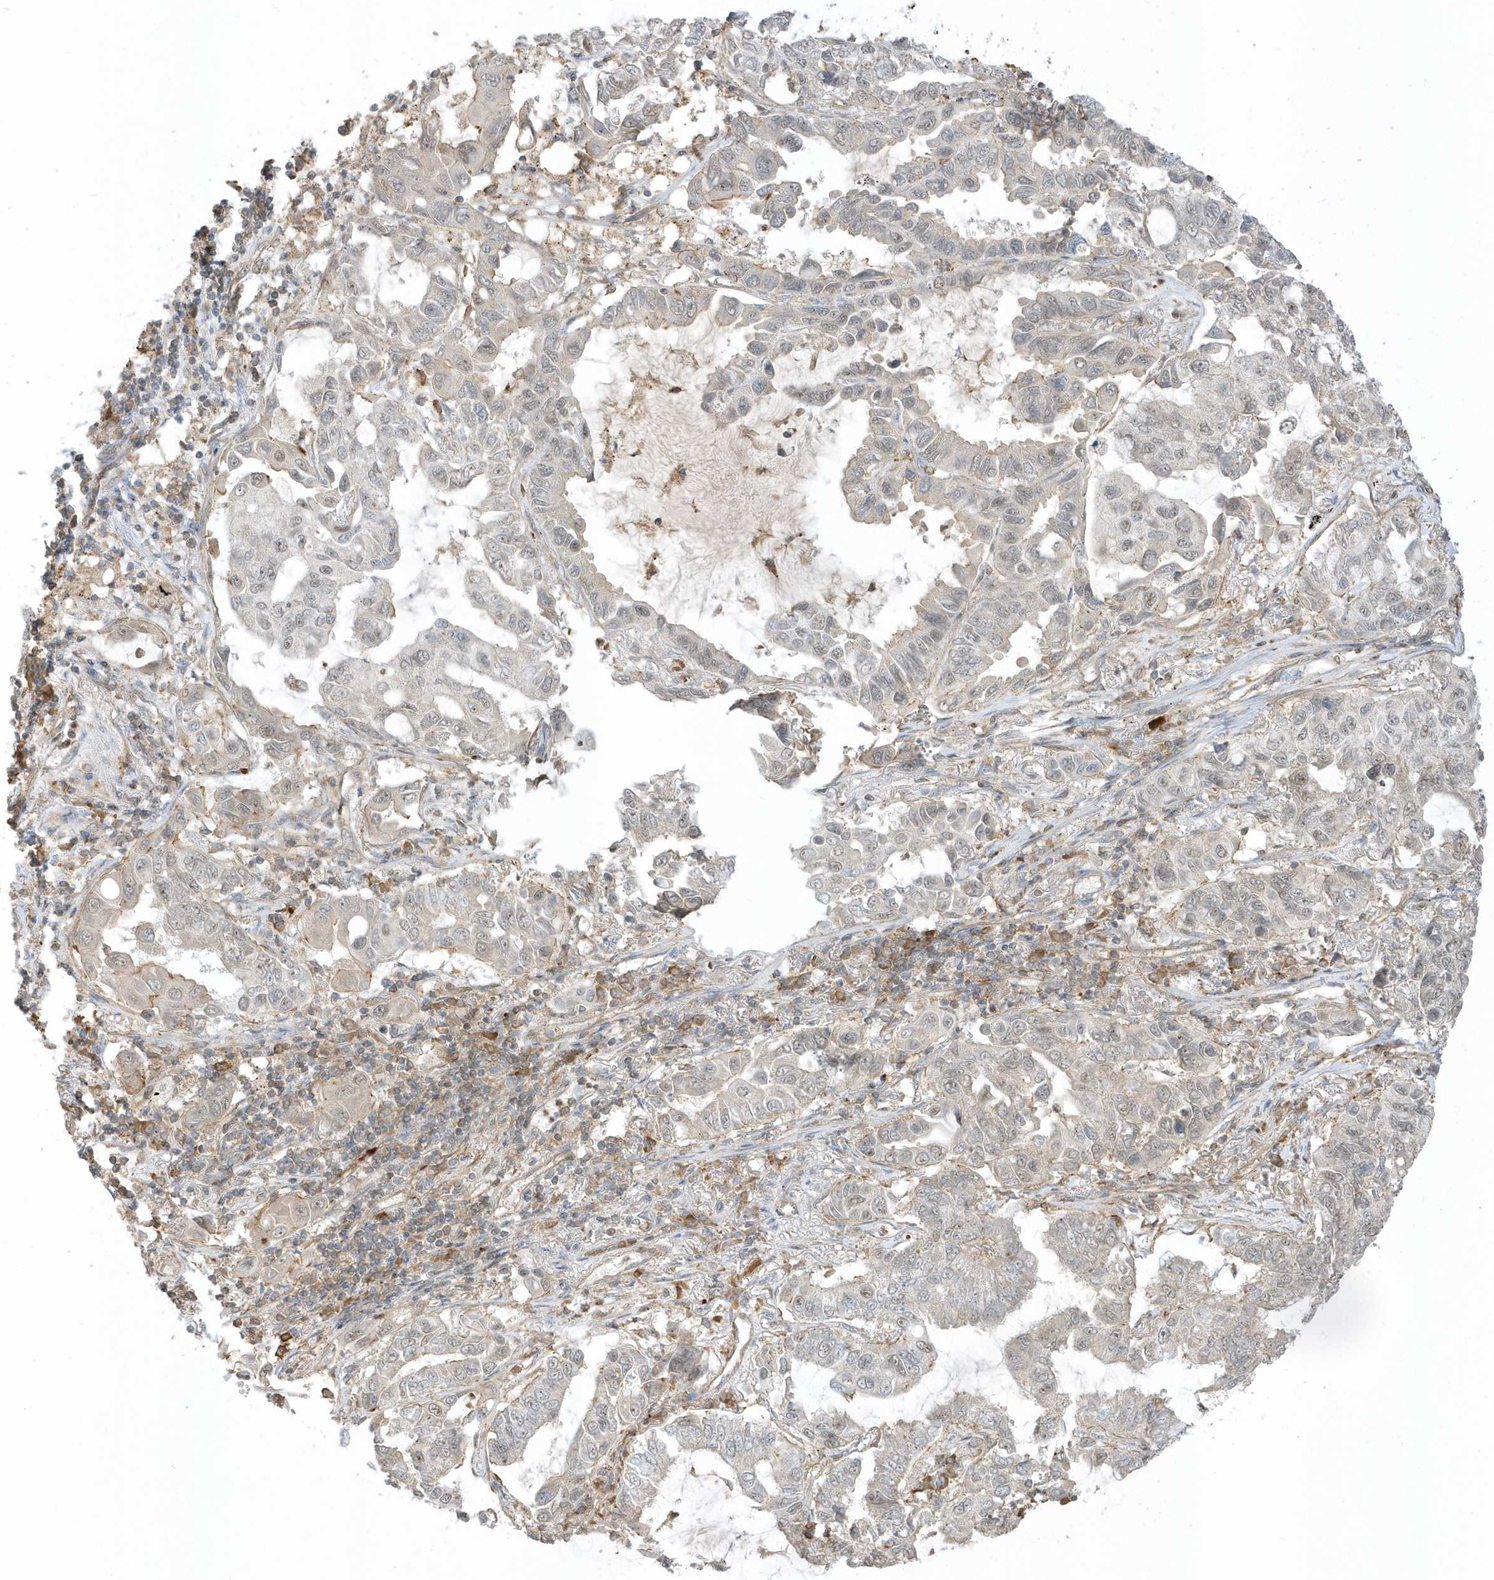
{"staining": {"intensity": "negative", "quantity": "none", "location": "none"}, "tissue": "lung cancer", "cell_type": "Tumor cells", "image_type": "cancer", "snomed": [{"axis": "morphology", "description": "Adenocarcinoma, NOS"}, {"axis": "topography", "description": "Lung"}], "caption": "Tumor cells are negative for brown protein staining in lung adenocarcinoma. The staining is performed using DAB brown chromogen with nuclei counter-stained in using hematoxylin.", "gene": "ZBTB8A", "patient": {"sex": "male", "age": 64}}